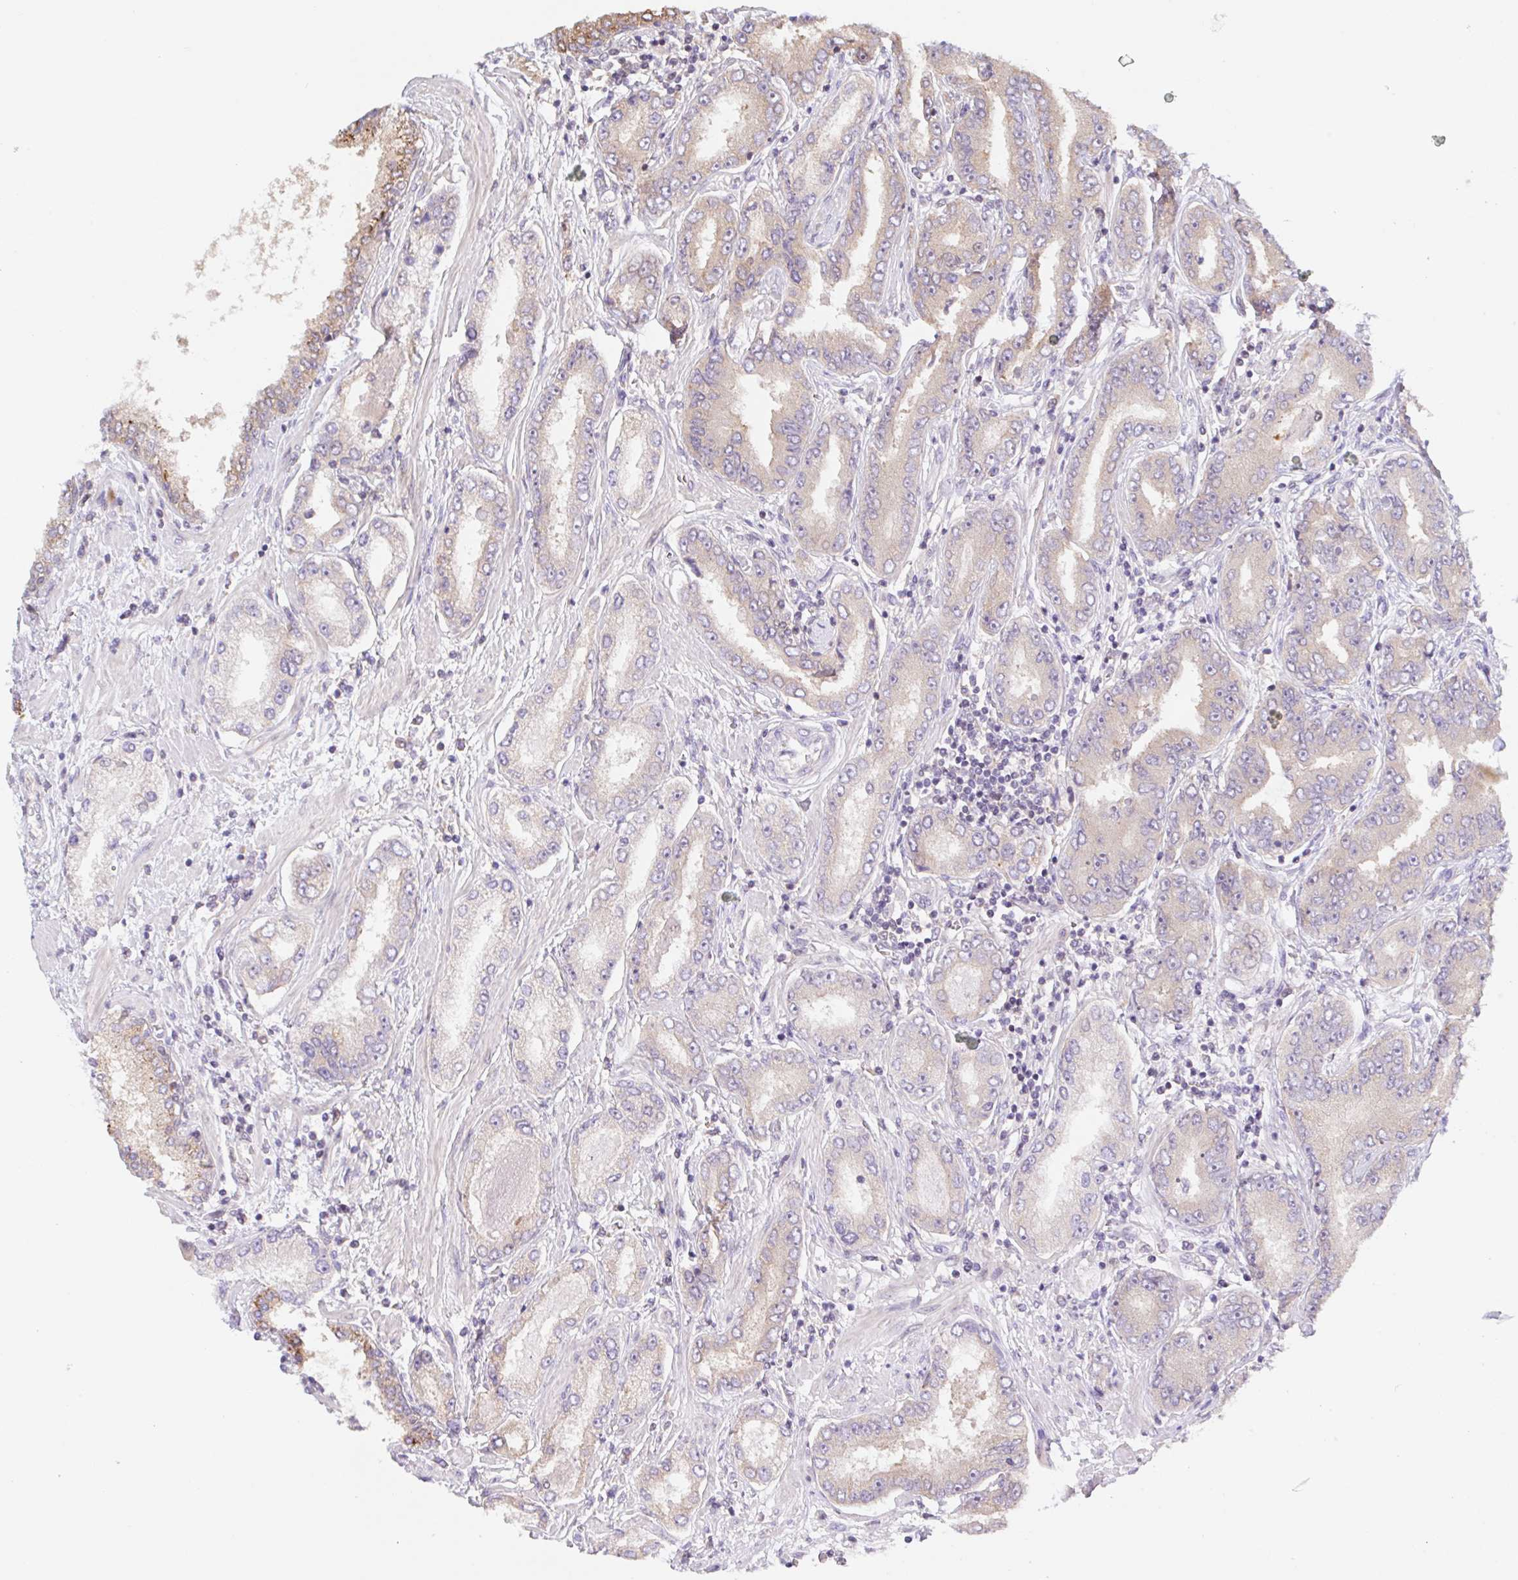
{"staining": {"intensity": "weak", "quantity": "25%-75%", "location": "cytoplasmic/membranous"}, "tissue": "prostate cancer", "cell_type": "Tumor cells", "image_type": "cancer", "snomed": [{"axis": "morphology", "description": "Adenocarcinoma, High grade"}, {"axis": "topography", "description": "Prostate"}], "caption": "Prostate cancer tissue demonstrates weak cytoplasmic/membranous staining in approximately 25%-75% of tumor cells, visualized by immunohistochemistry.", "gene": "TBPL2", "patient": {"sex": "male", "age": 72}}